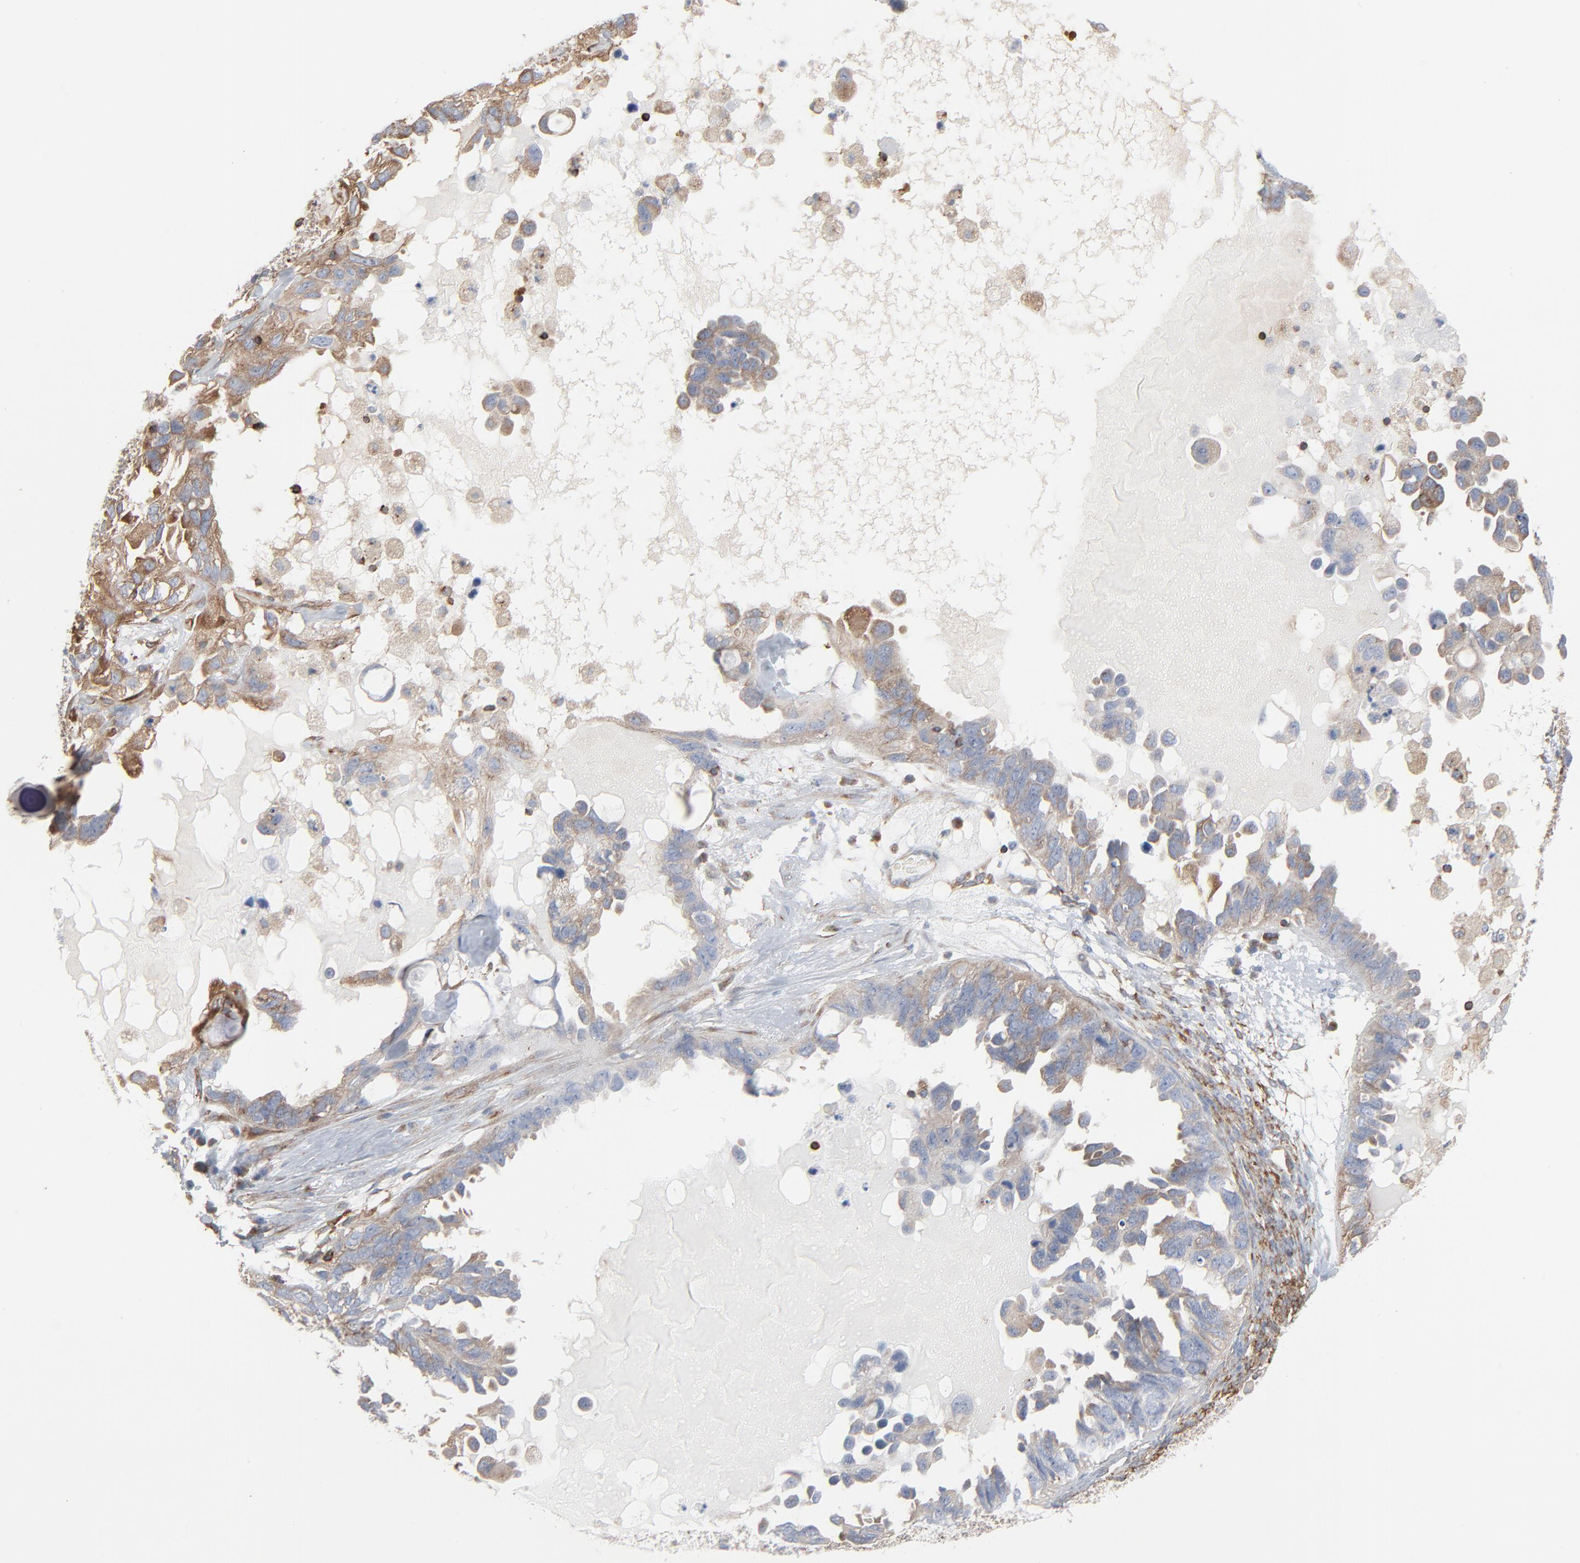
{"staining": {"intensity": "weak", "quantity": "<25%", "location": "cytoplasmic/membranous"}, "tissue": "ovarian cancer", "cell_type": "Tumor cells", "image_type": "cancer", "snomed": [{"axis": "morphology", "description": "Cystadenocarcinoma, serous, NOS"}, {"axis": "topography", "description": "Ovary"}], "caption": "Protein analysis of ovarian cancer (serous cystadenocarcinoma) shows no significant staining in tumor cells.", "gene": "OPTN", "patient": {"sex": "female", "age": 82}}